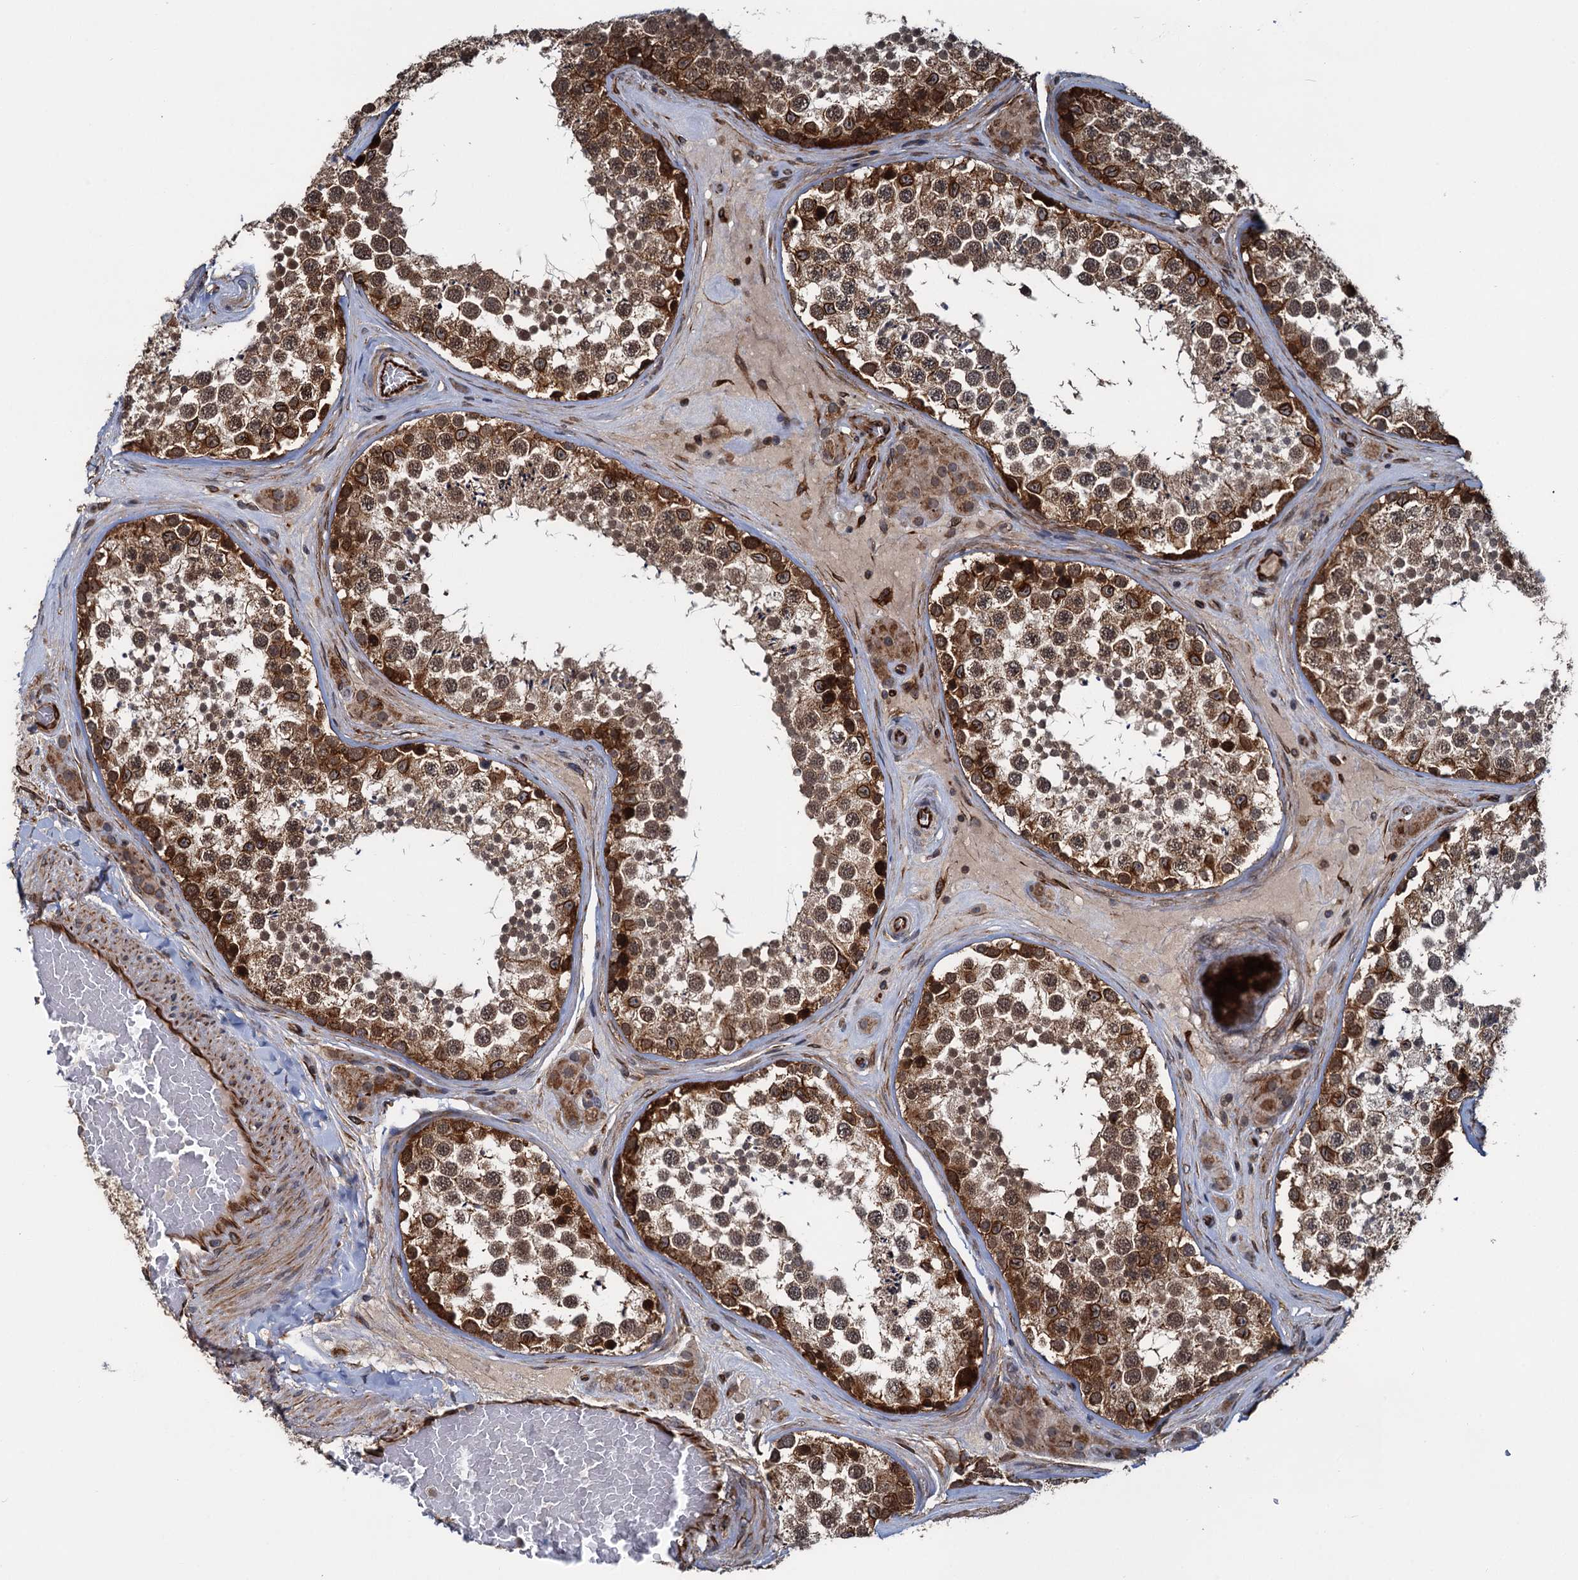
{"staining": {"intensity": "strong", "quantity": ">75%", "location": "cytoplasmic/membranous,nuclear"}, "tissue": "testis", "cell_type": "Cells in seminiferous ducts", "image_type": "normal", "snomed": [{"axis": "morphology", "description": "Normal tissue, NOS"}, {"axis": "topography", "description": "Testis"}], "caption": "Immunohistochemical staining of benign testis displays >75% levels of strong cytoplasmic/membranous,nuclear protein staining in approximately >75% of cells in seminiferous ducts.", "gene": "ZFYVE19", "patient": {"sex": "male", "age": 46}}